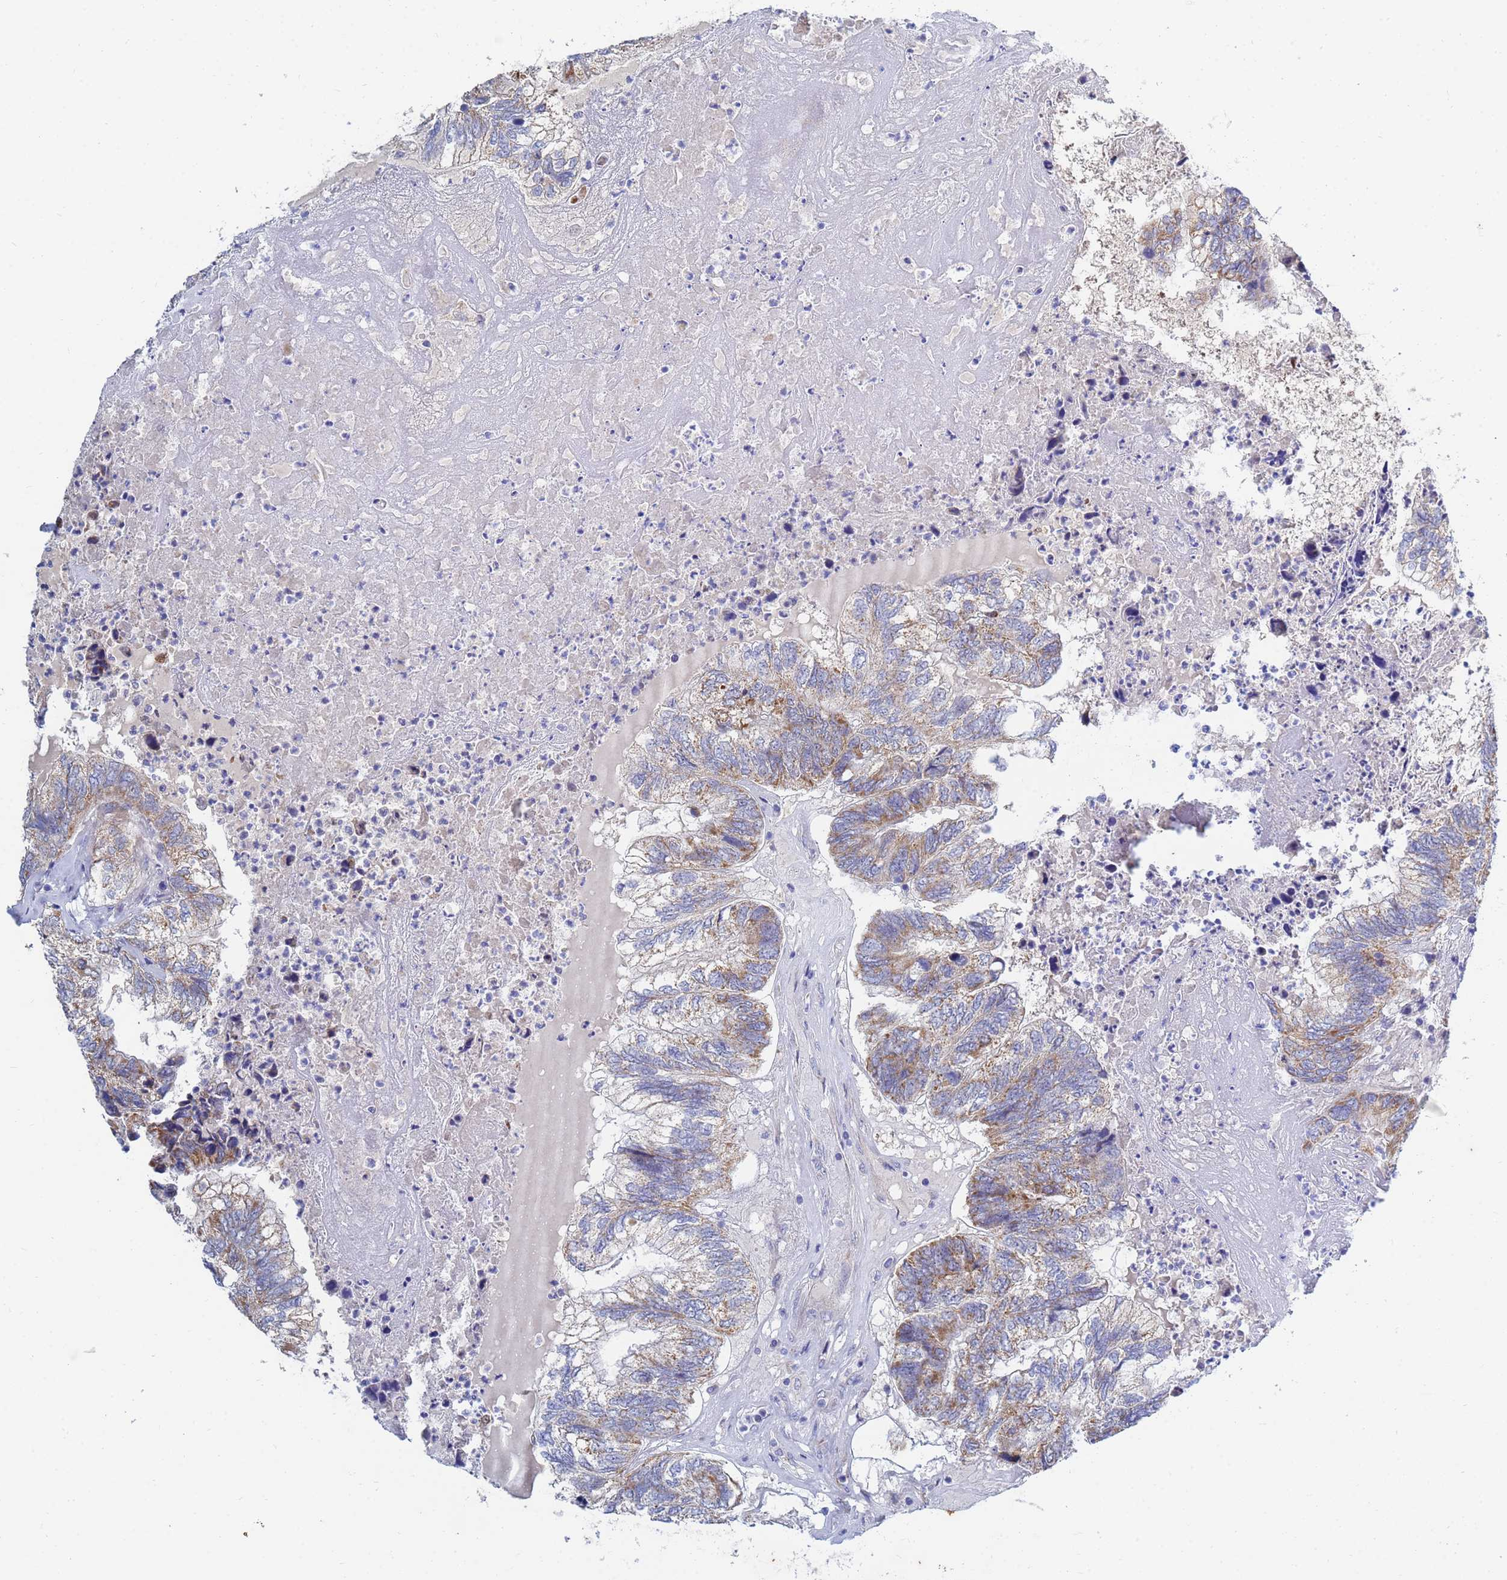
{"staining": {"intensity": "moderate", "quantity": ">75%", "location": "cytoplasmic/membranous"}, "tissue": "colorectal cancer", "cell_type": "Tumor cells", "image_type": "cancer", "snomed": [{"axis": "morphology", "description": "Adenocarcinoma, NOS"}, {"axis": "topography", "description": "Colon"}], "caption": "Colorectal cancer tissue shows moderate cytoplasmic/membranous positivity in approximately >75% of tumor cells, visualized by immunohistochemistry.", "gene": "SDR39U1", "patient": {"sex": "female", "age": 67}}